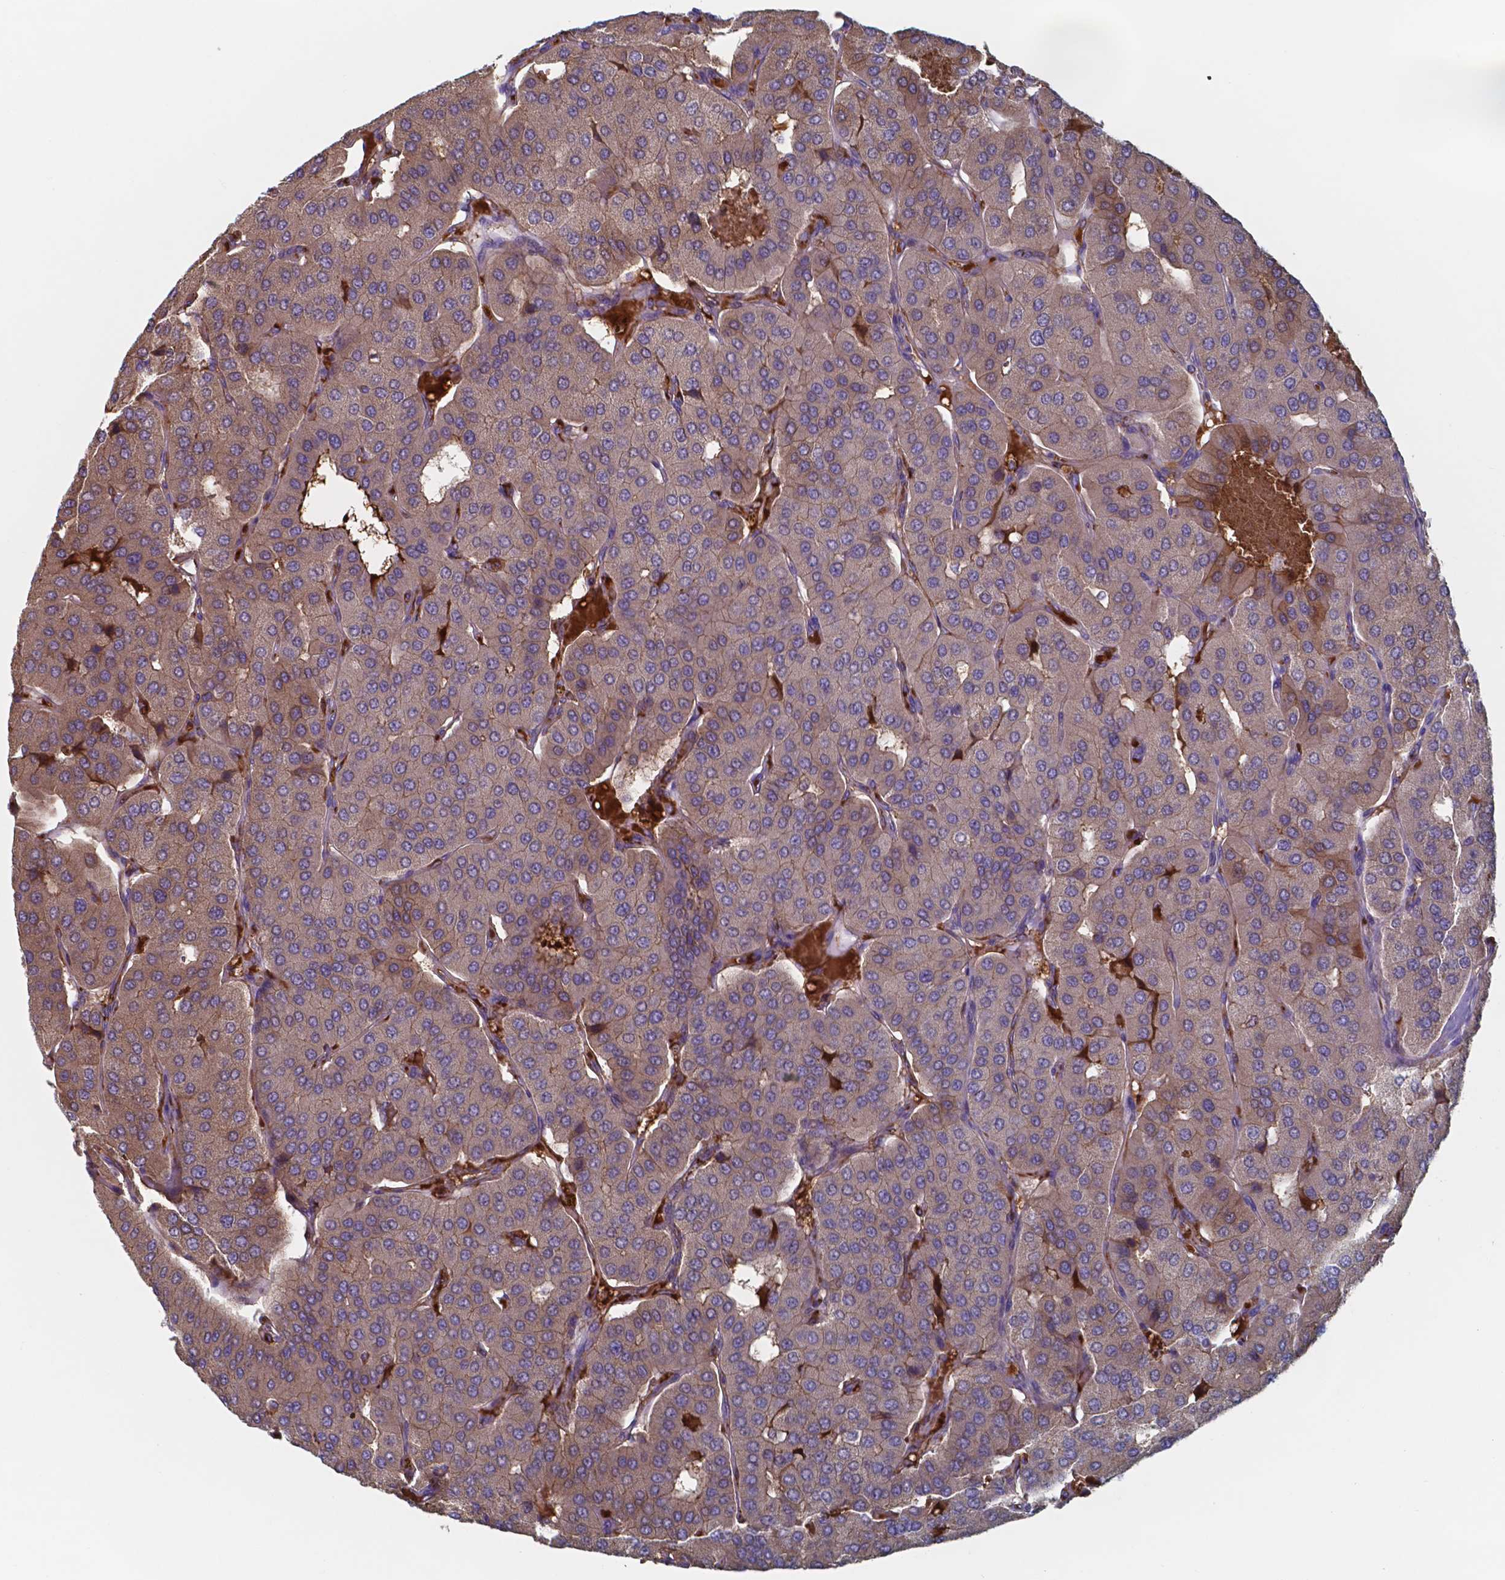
{"staining": {"intensity": "weak", "quantity": "25%-75%", "location": "cytoplasmic/membranous"}, "tissue": "parathyroid gland", "cell_type": "Glandular cells", "image_type": "normal", "snomed": [{"axis": "morphology", "description": "Normal tissue, NOS"}, {"axis": "morphology", "description": "Adenoma, NOS"}, {"axis": "topography", "description": "Parathyroid gland"}], "caption": "Immunohistochemical staining of unremarkable parathyroid gland demonstrates low levels of weak cytoplasmic/membranous positivity in approximately 25%-75% of glandular cells.", "gene": "BTBD17", "patient": {"sex": "female", "age": 86}}